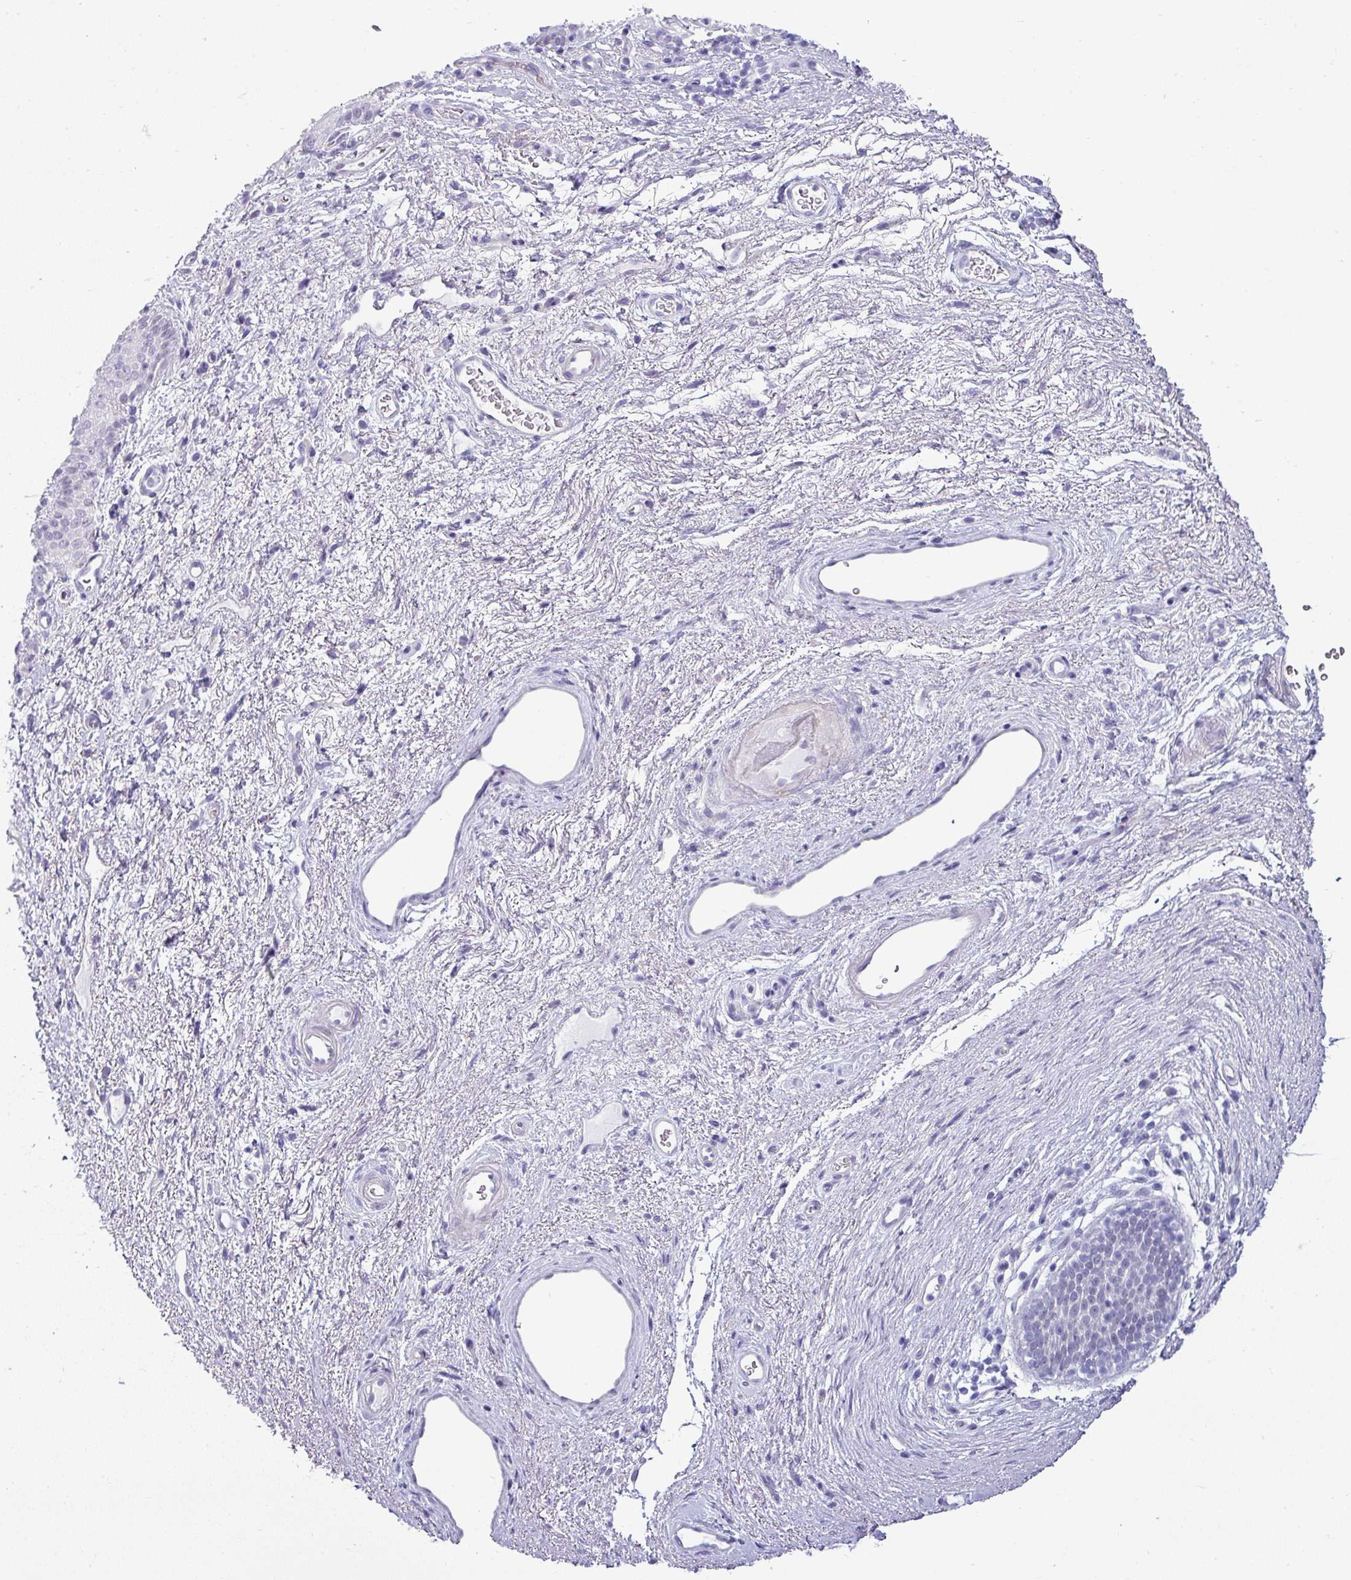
{"staining": {"intensity": "negative", "quantity": "none", "location": "none"}, "tissue": "vagina", "cell_type": "Squamous epithelial cells", "image_type": "normal", "snomed": [{"axis": "morphology", "description": "Normal tissue, NOS"}, {"axis": "topography", "description": "Vagina"}], "caption": "Immunohistochemistry of normal human vagina exhibits no staining in squamous epithelial cells.", "gene": "VCX2", "patient": {"sex": "female", "age": 47}}